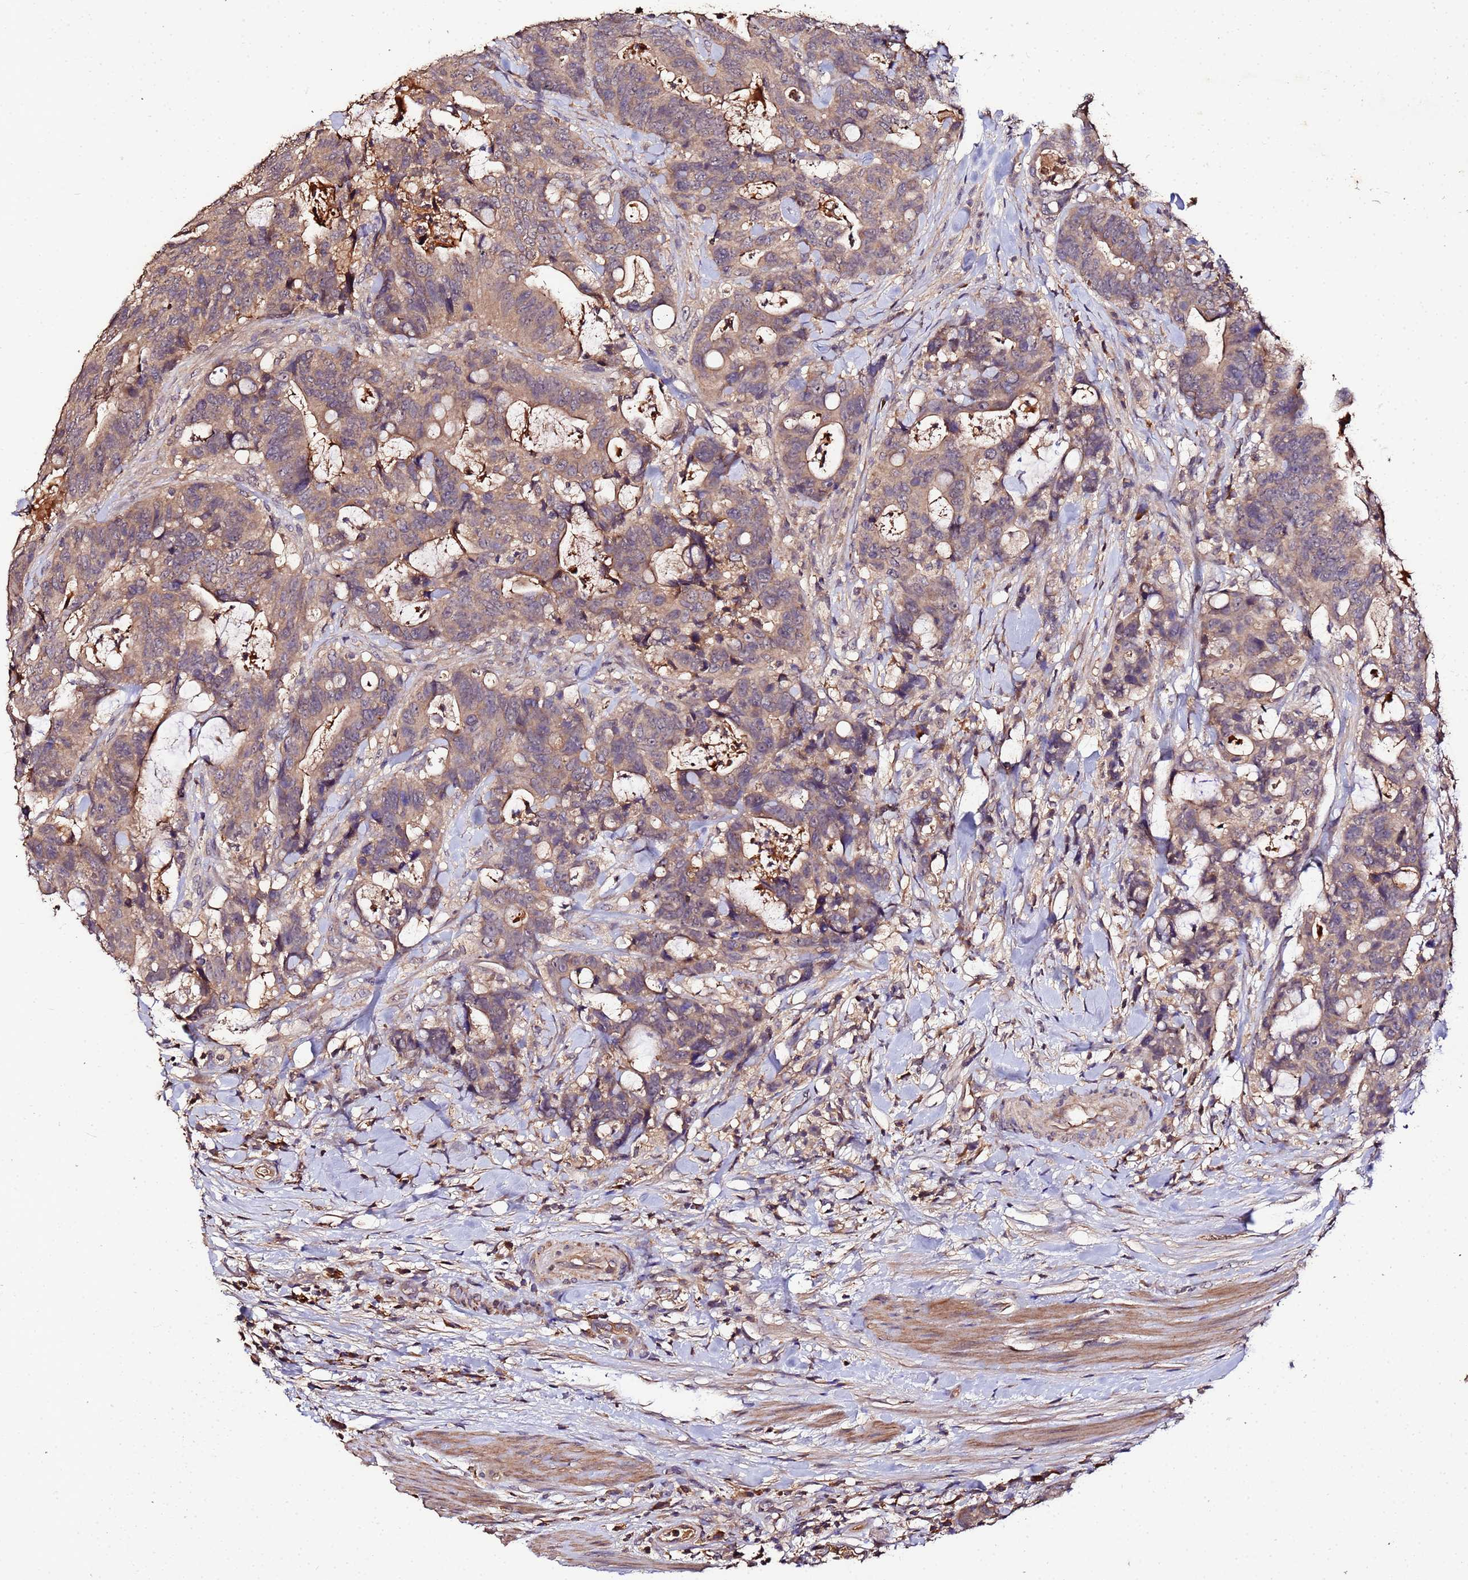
{"staining": {"intensity": "weak", "quantity": ">75%", "location": "cytoplasmic/membranous"}, "tissue": "colorectal cancer", "cell_type": "Tumor cells", "image_type": "cancer", "snomed": [{"axis": "morphology", "description": "Adenocarcinoma, NOS"}, {"axis": "topography", "description": "Colon"}], "caption": "Protein analysis of adenocarcinoma (colorectal) tissue reveals weak cytoplasmic/membranous staining in about >75% of tumor cells. Using DAB (brown) and hematoxylin (blue) stains, captured at high magnification using brightfield microscopy.", "gene": "MTERF1", "patient": {"sex": "female", "age": 82}}